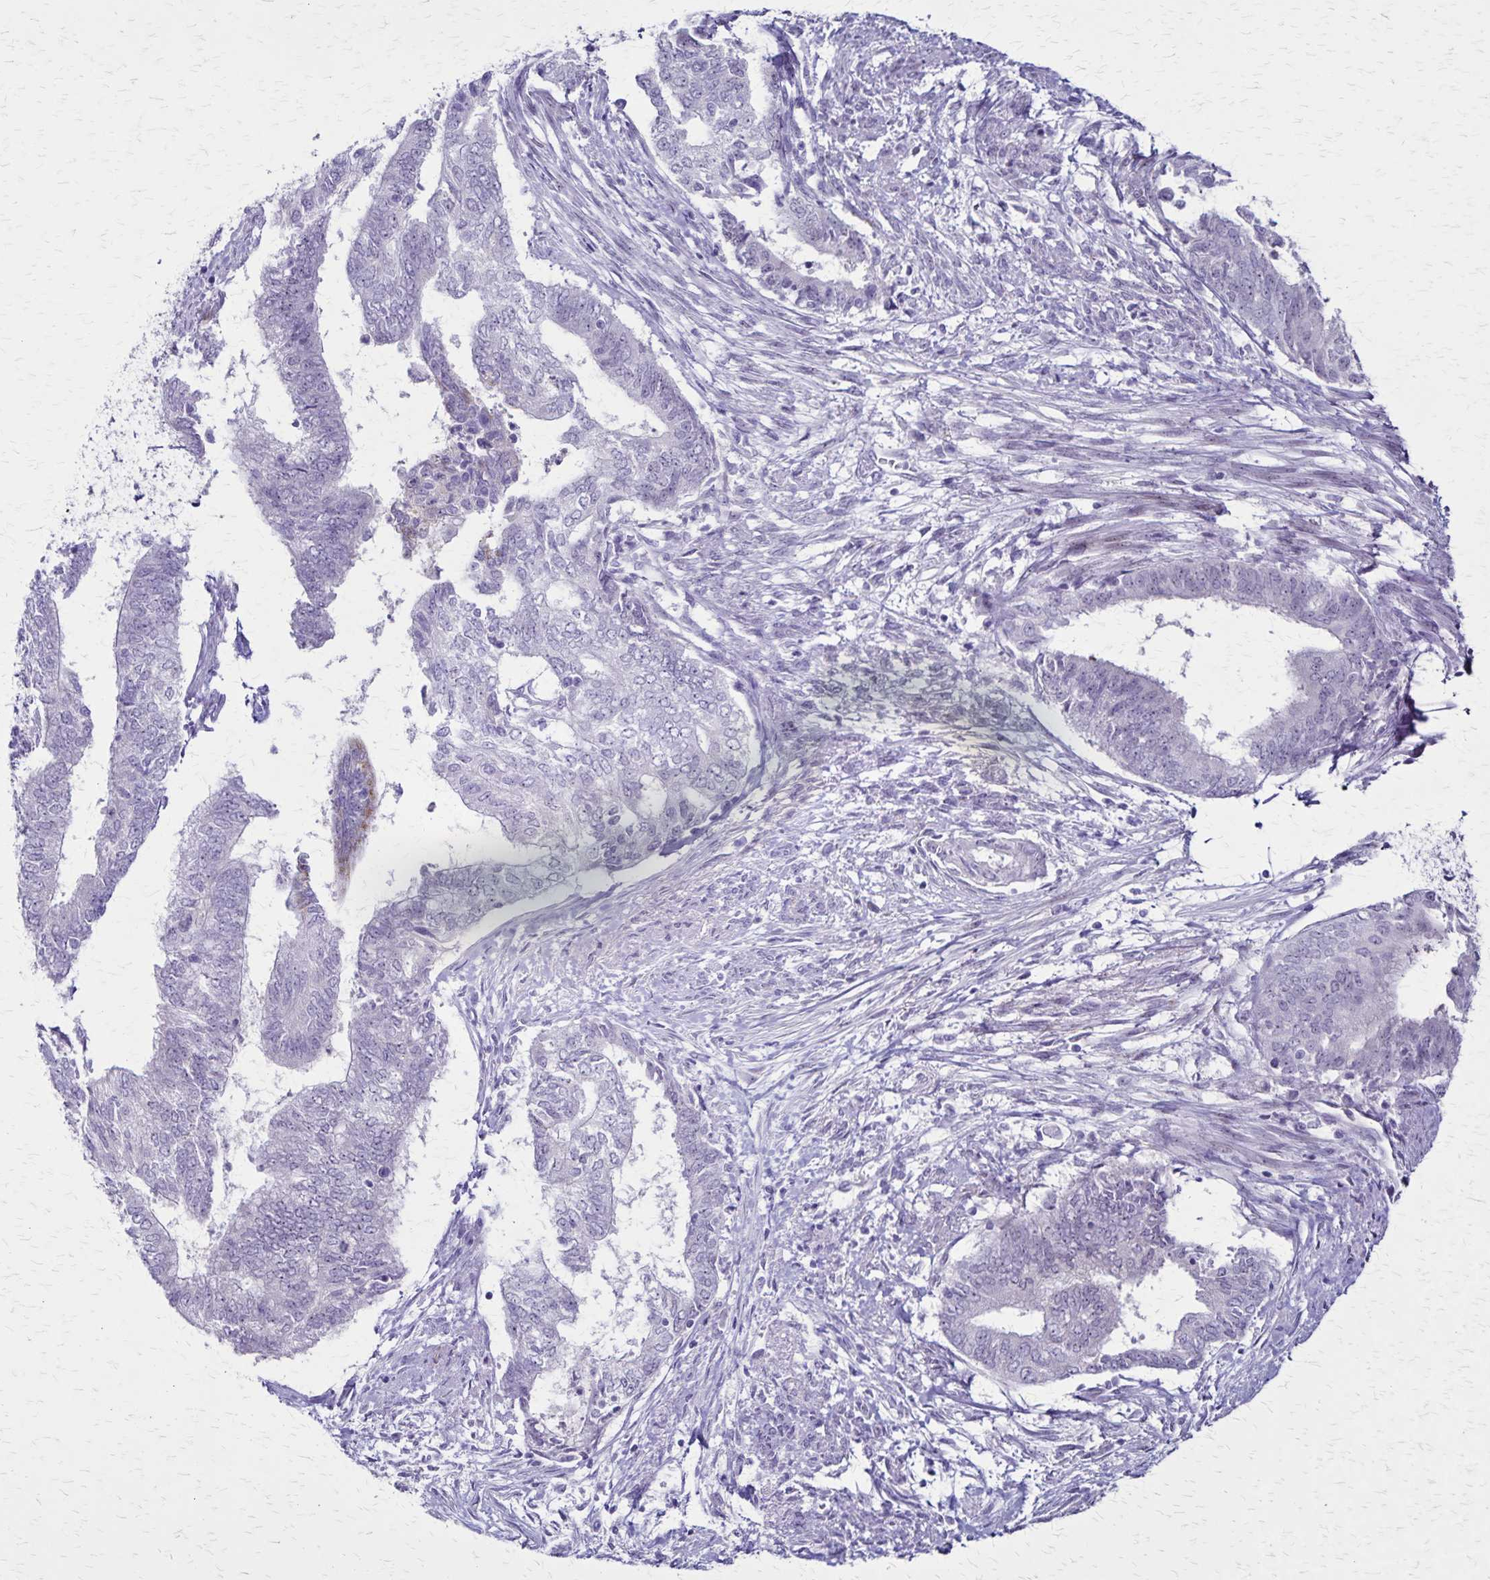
{"staining": {"intensity": "negative", "quantity": "none", "location": "none"}, "tissue": "endometrial cancer", "cell_type": "Tumor cells", "image_type": "cancer", "snomed": [{"axis": "morphology", "description": "Adenocarcinoma, NOS"}, {"axis": "topography", "description": "Endometrium"}], "caption": "Tumor cells show no significant protein expression in adenocarcinoma (endometrial). (DAB (3,3'-diaminobenzidine) immunohistochemistry (IHC) visualized using brightfield microscopy, high magnification).", "gene": "OR51B5", "patient": {"sex": "female", "age": 65}}